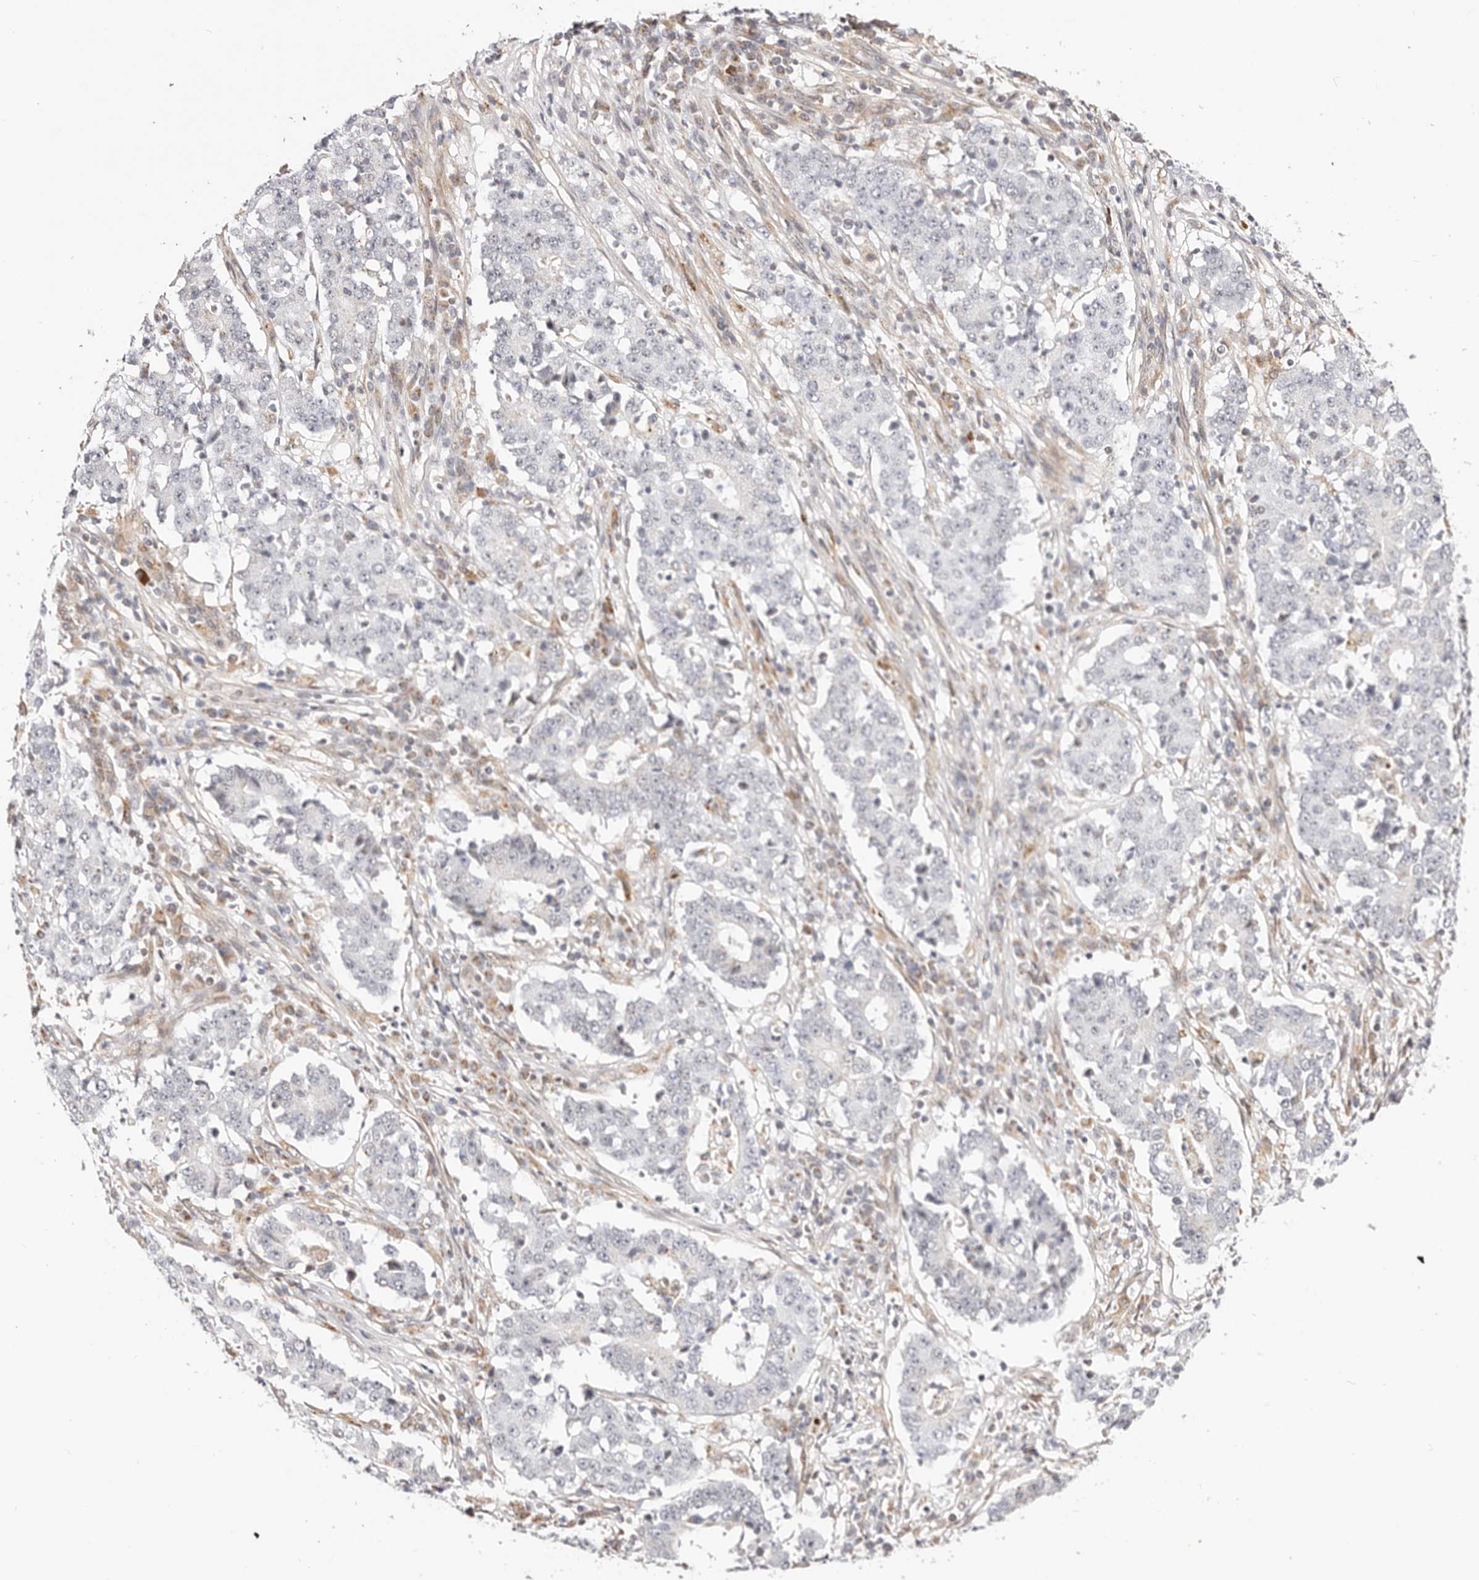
{"staining": {"intensity": "negative", "quantity": "none", "location": "none"}, "tissue": "stomach cancer", "cell_type": "Tumor cells", "image_type": "cancer", "snomed": [{"axis": "morphology", "description": "Adenocarcinoma, NOS"}, {"axis": "topography", "description": "Stomach"}], "caption": "This is an immunohistochemistry (IHC) histopathology image of stomach adenocarcinoma. There is no expression in tumor cells.", "gene": "WRN", "patient": {"sex": "male", "age": 59}}